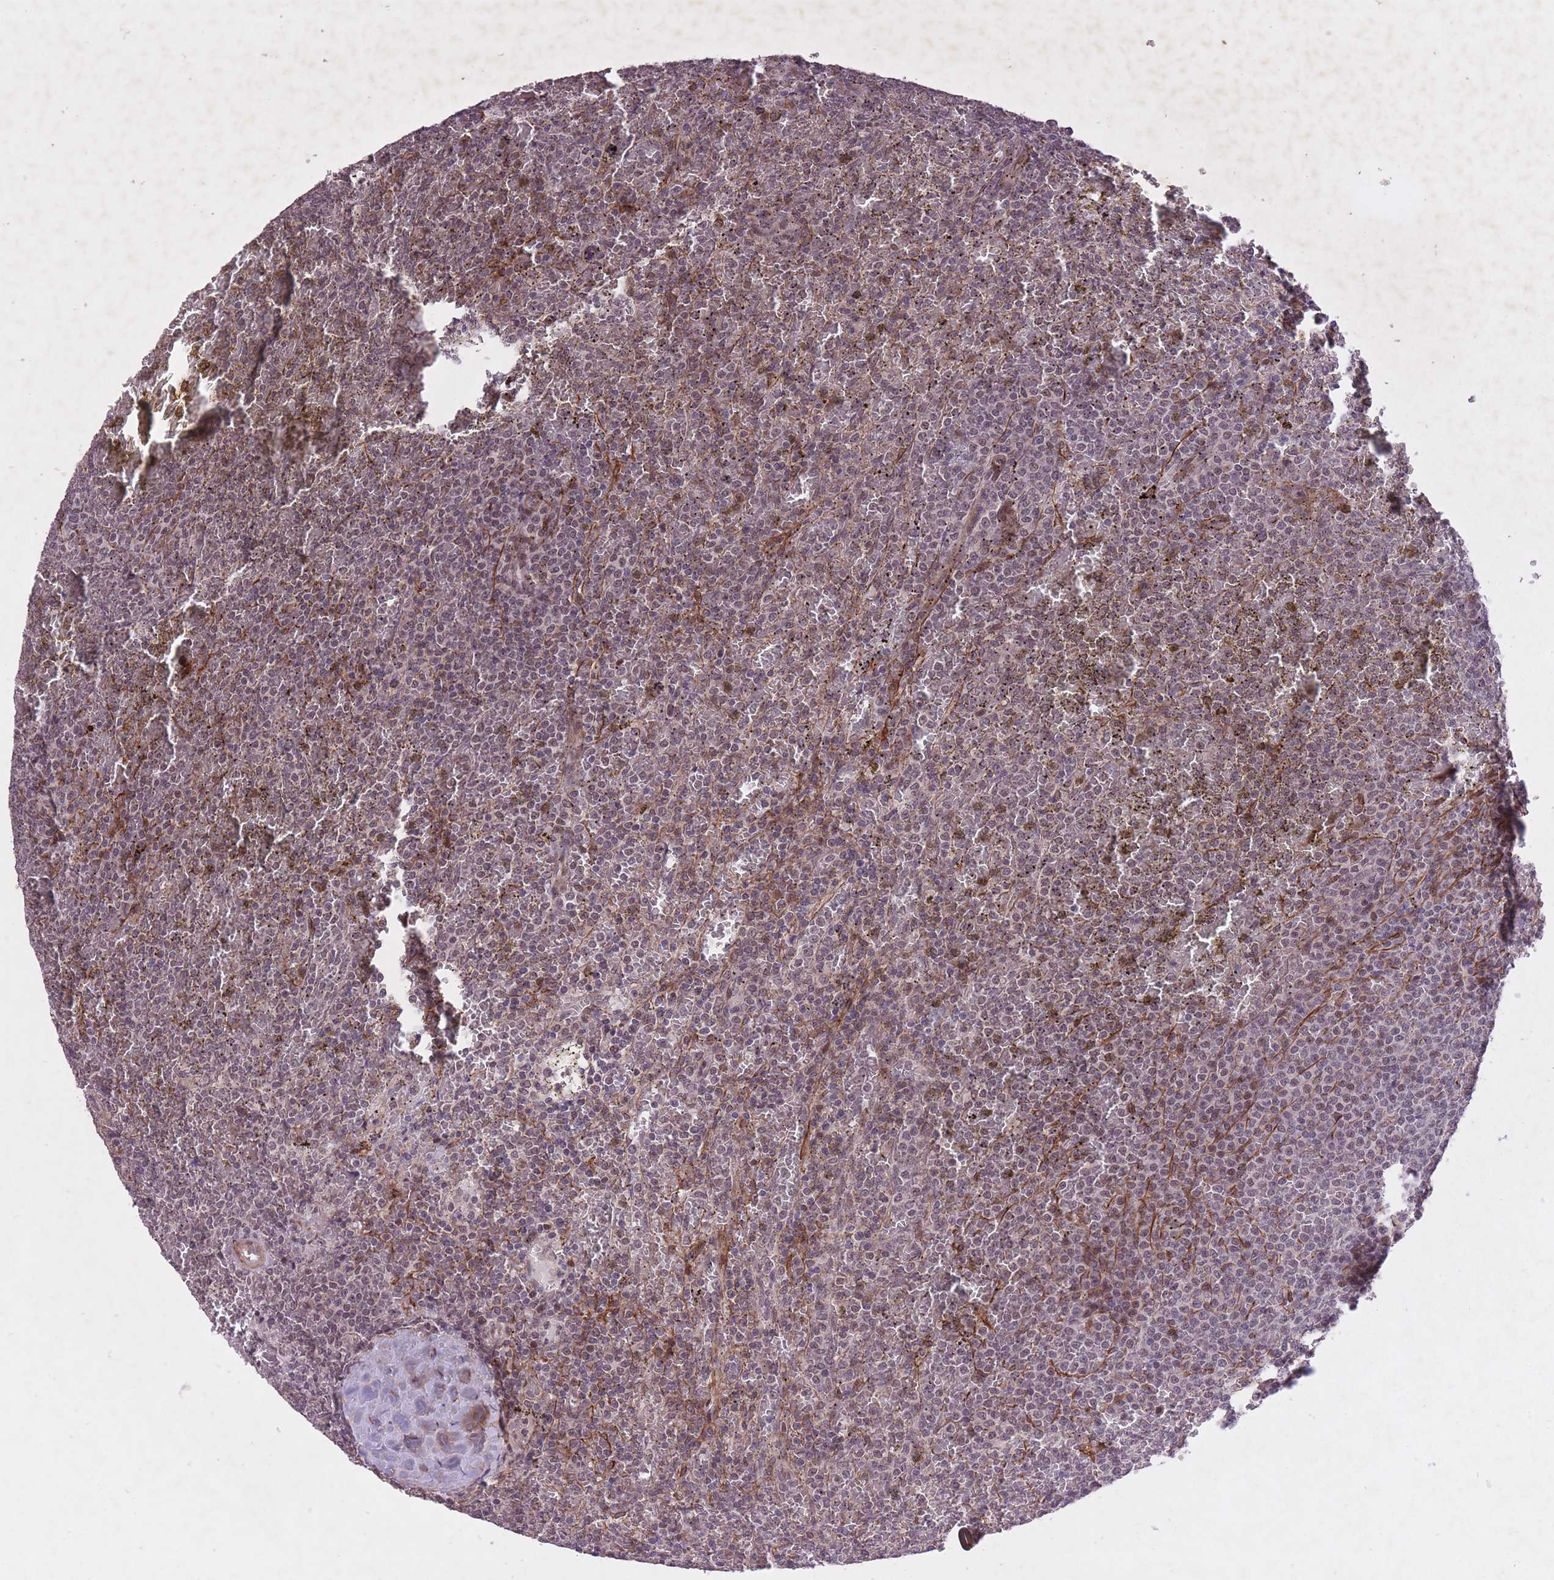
{"staining": {"intensity": "weak", "quantity": "25%-75%", "location": "nuclear"}, "tissue": "lymphoma", "cell_type": "Tumor cells", "image_type": "cancer", "snomed": [{"axis": "morphology", "description": "Malignant lymphoma, non-Hodgkin's type, Low grade"}, {"axis": "topography", "description": "Spleen"}], "caption": "A brown stain labels weak nuclear staining of a protein in human low-grade malignant lymphoma, non-Hodgkin's type tumor cells. The staining was performed using DAB (3,3'-diaminobenzidine), with brown indicating positive protein expression. Nuclei are stained blue with hematoxylin.", "gene": "CBX6", "patient": {"sex": "male", "age": 60}}